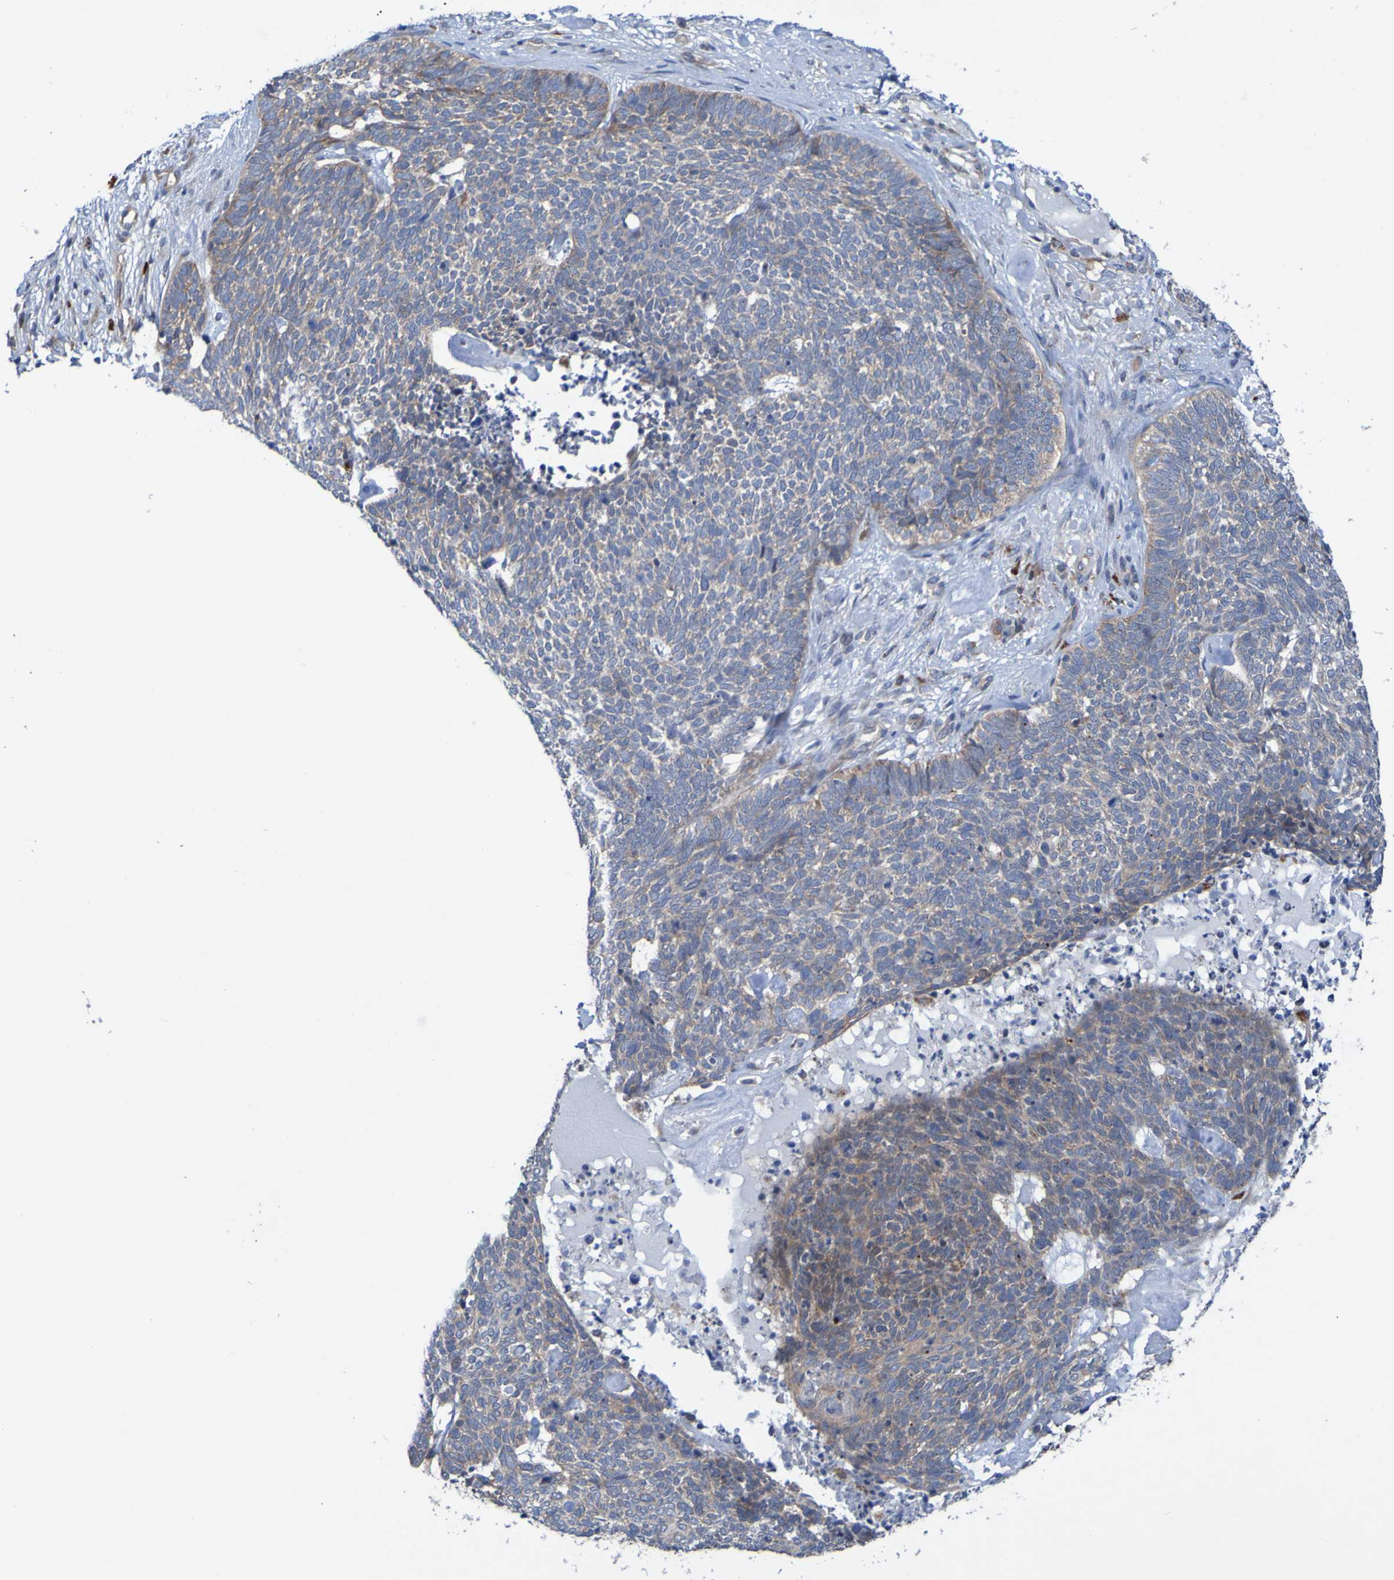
{"staining": {"intensity": "weak", "quantity": "25%-75%", "location": "cytoplasmic/membranous"}, "tissue": "skin cancer", "cell_type": "Tumor cells", "image_type": "cancer", "snomed": [{"axis": "morphology", "description": "Basal cell carcinoma"}, {"axis": "topography", "description": "Skin"}], "caption": "High-magnification brightfield microscopy of skin cancer stained with DAB (3,3'-diaminobenzidine) (brown) and counterstained with hematoxylin (blue). tumor cells exhibit weak cytoplasmic/membranous positivity is seen in about25%-75% of cells.", "gene": "SDK1", "patient": {"sex": "female", "age": 84}}